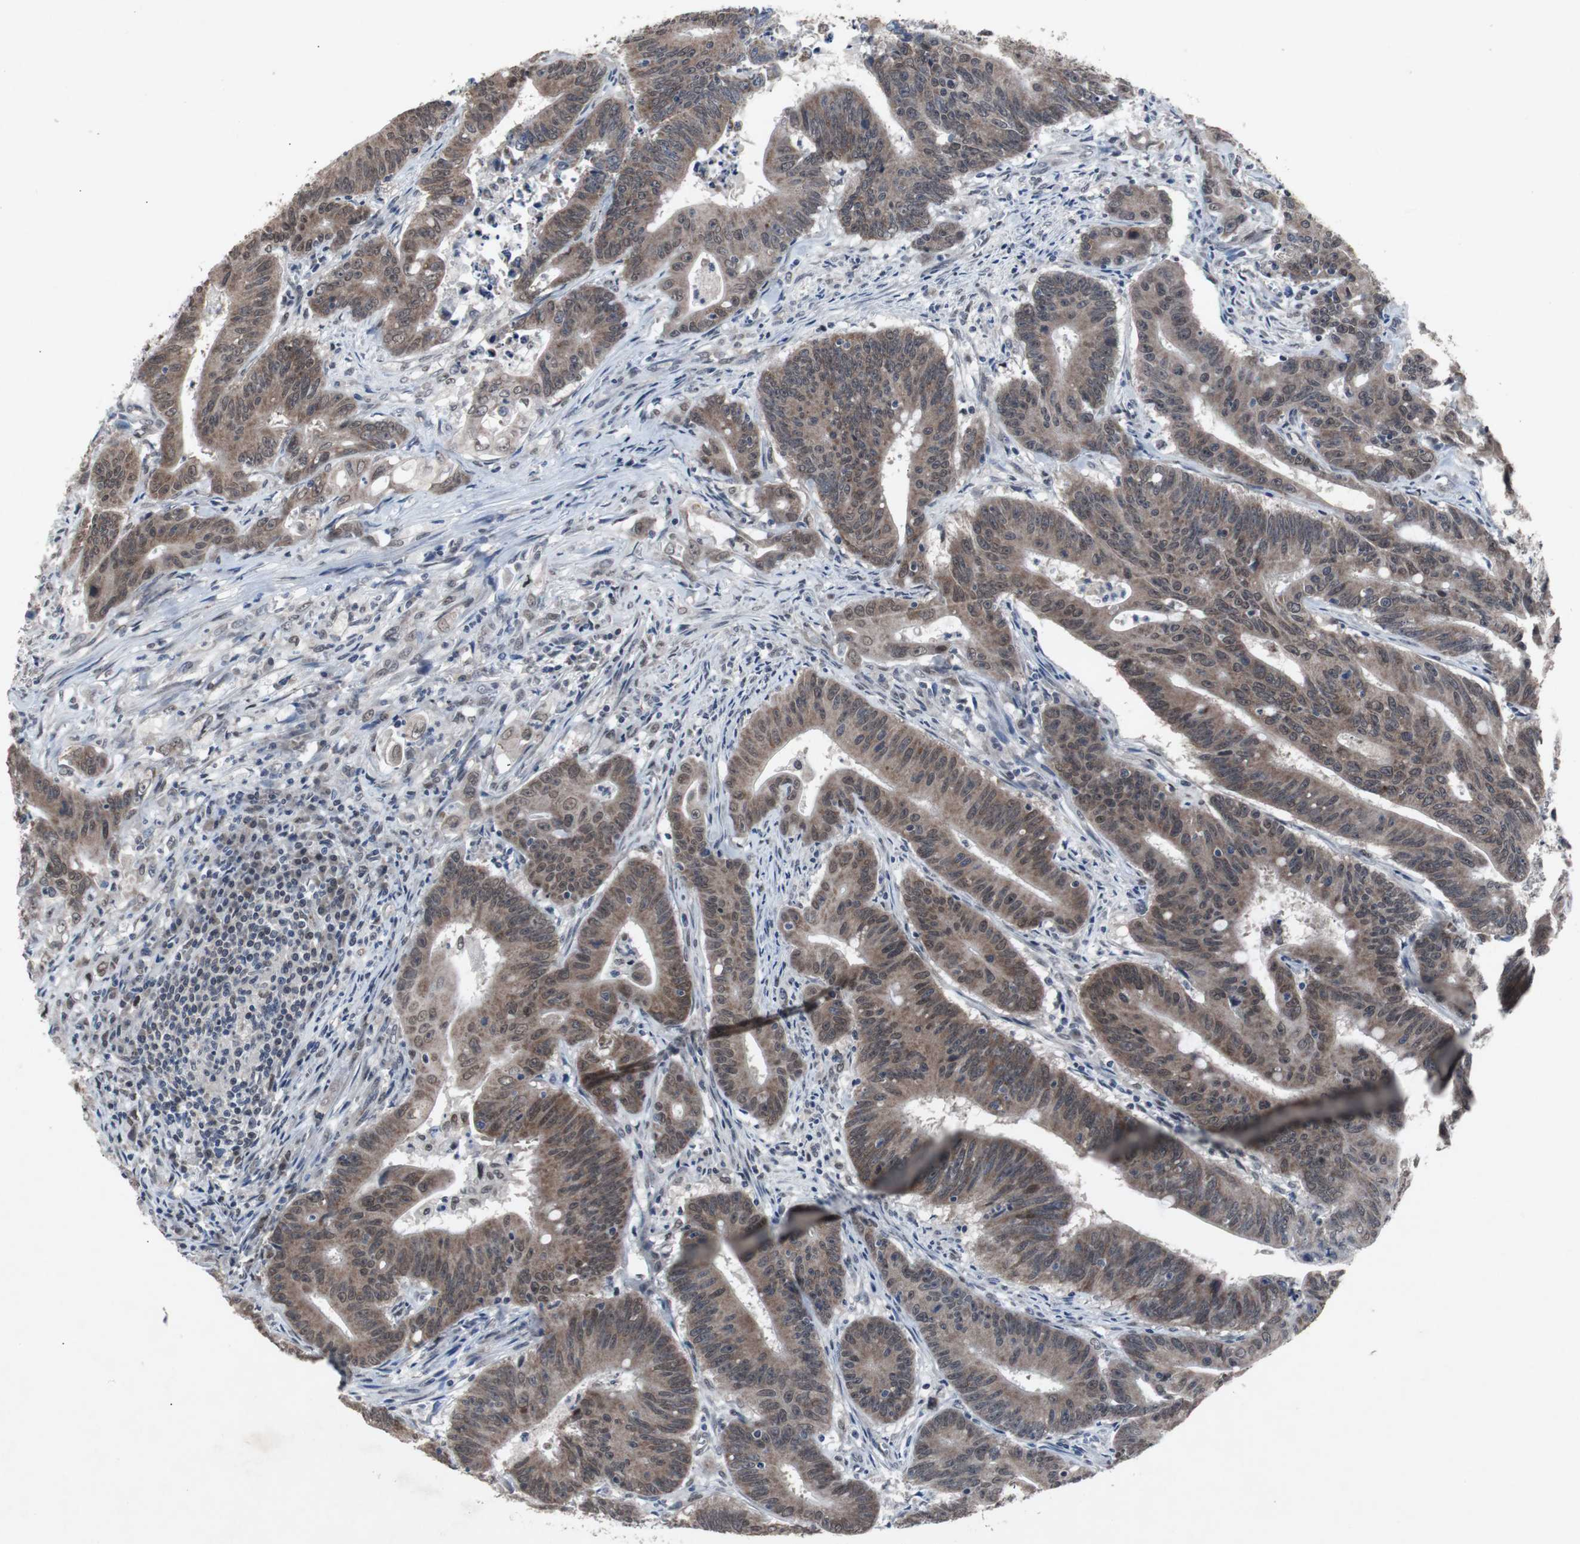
{"staining": {"intensity": "moderate", "quantity": ">75%", "location": "cytoplasmic/membranous"}, "tissue": "colorectal cancer", "cell_type": "Tumor cells", "image_type": "cancer", "snomed": [{"axis": "morphology", "description": "Adenocarcinoma, NOS"}, {"axis": "topography", "description": "Colon"}], "caption": "Immunohistochemical staining of human colorectal adenocarcinoma shows moderate cytoplasmic/membranous protein positivity in about >75% of tumor cells. (Stains: DAB in brown, nuclei in blue, Microscopy: brightfield microscopy at high magnification).", "gene": "RBM47", "patient": {"sex": "male", "age": 45}}